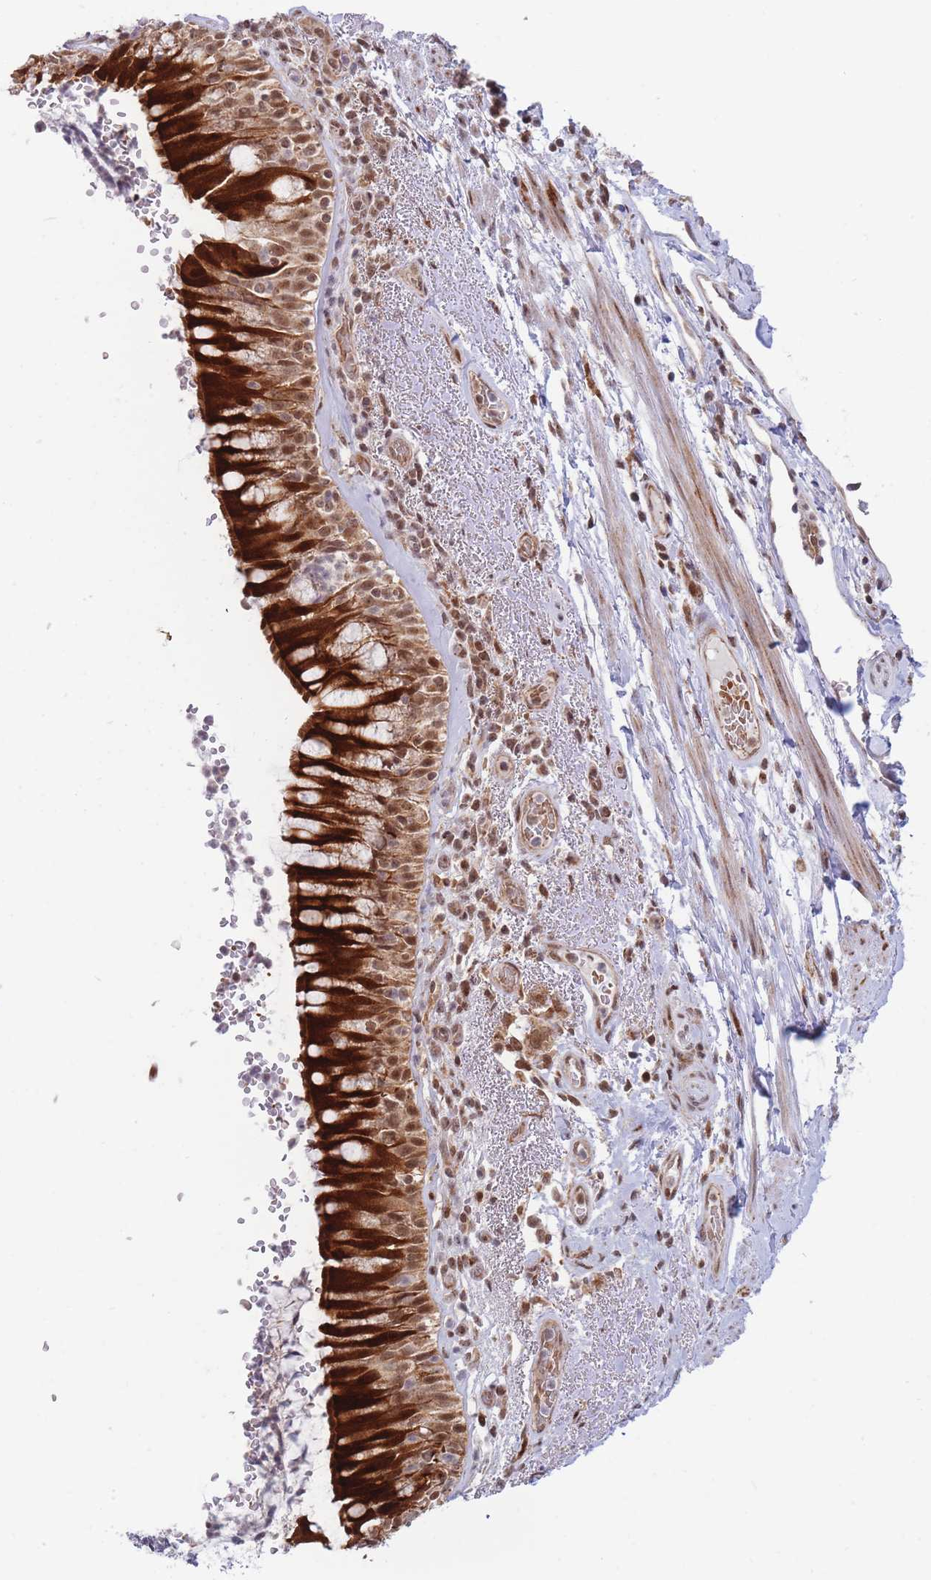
{"staining": {"intensity": "strong", "quantity": ">75%", "location": "cytoplasmic/membranous,nuclear"}, "tissue": "bronchus", "cell_type": "Respiratory epithelial cells", "image_type": "normal", "snomed": [{"axis": "morphology", "description": "Normal tissue, NOS"}, {"axis": "topography", "description": "Cartilage tissue"}, {"axis": "topography", "description": "Bronchus"}], "caption": "Immunohistochemistry image of benign bronchus: human bronchus stained using IHC demonstrates high levels of strong protein expression localized specifically in the cytoplasmic/membranous,nuclear of respiratory epithelial cells, appearing as a cytoplasmic/membranous,nuclear brown color.", "gene": "BOD1L1", "patient": {"sex": "male", "age": 63}}